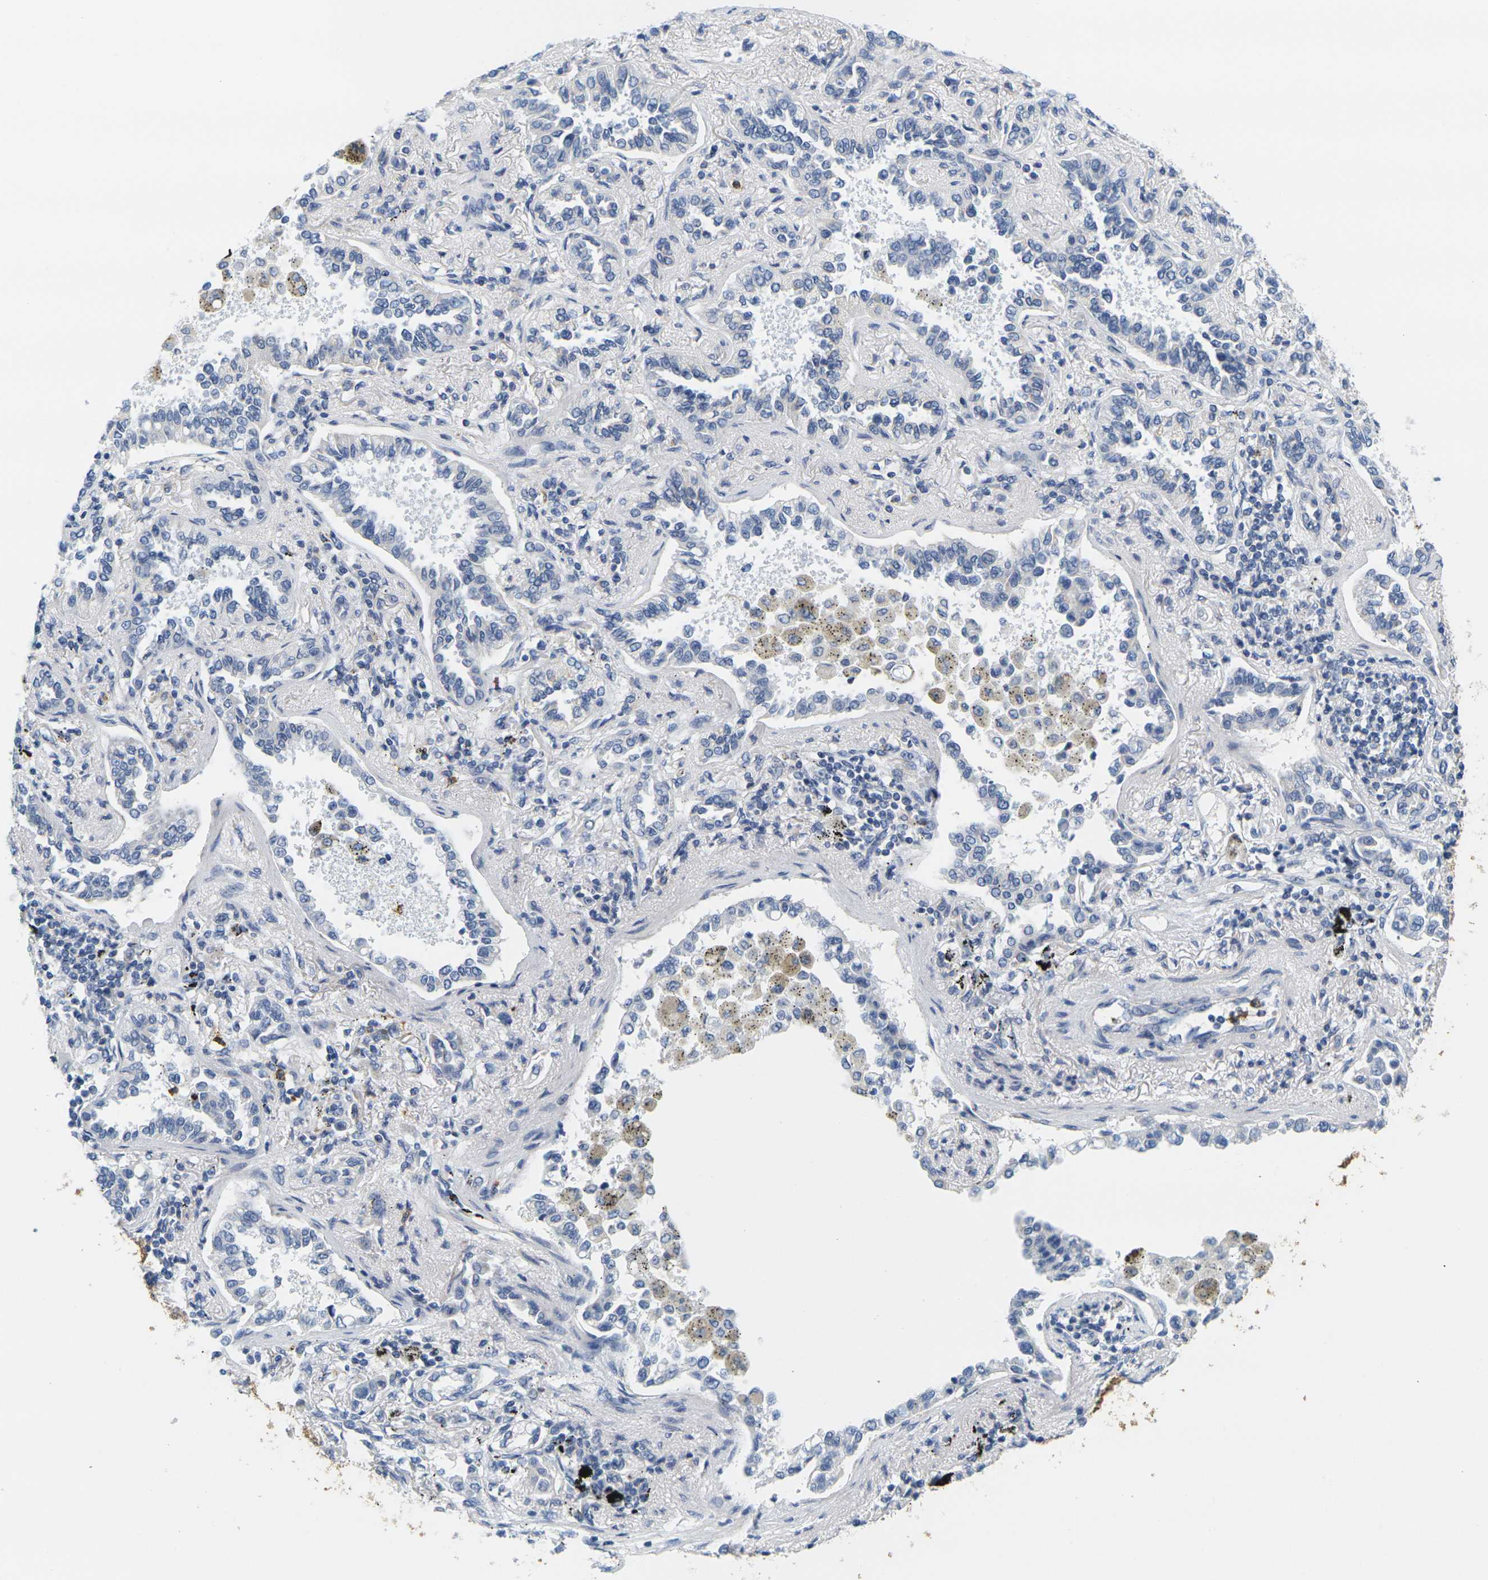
{"staining": {"intensity": "negative", "quantity": "none", "location": "none"}, "tissue": "lung cancer", "cell_type": "Tumor cells", "image_type": "cancer", "snomed": [{"axis": "morphology", "description": "Normal tissue, NOS"}, {"axis": "morphology", "description": "Adenocarcinoma, NOS"}, {"axis": "topography", "description": "Lung"}], "caption": "Immunohistochemistry (IHC) histopathology image of lung cancer stained for a protein (brown), which displays no expression in tumor cells. (DAB immunohistochemistry (IHC) with hematoxylin counter stain).", "gene": "KLK5", "patient": {"sex": "male", "age": 59}}